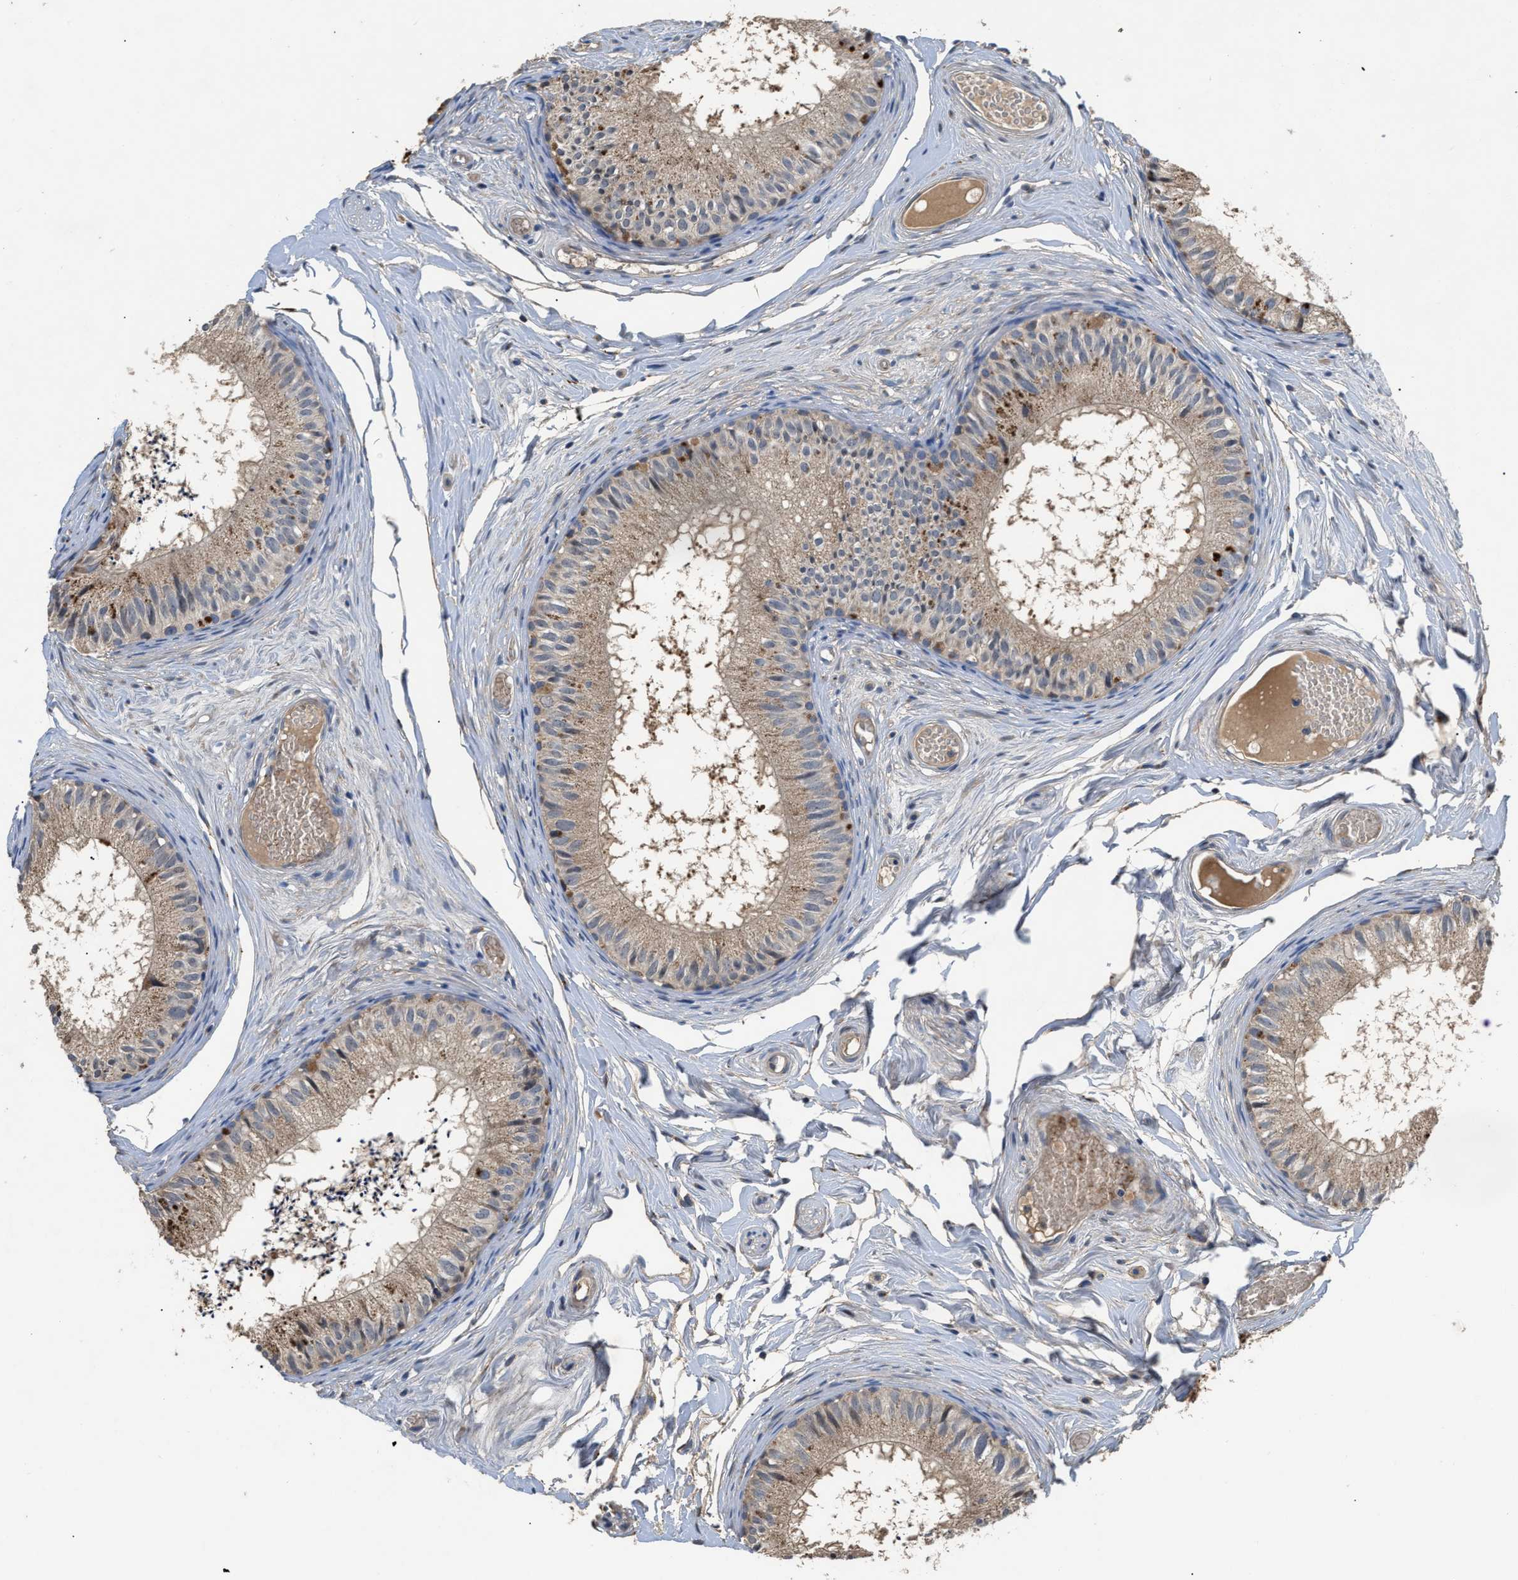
{"staining": {"intensity": "moderate", "quantity": ">75%", "location": "cytoplasmic/membranous"}, "tissue": "epididymis", "cell_type": "Glandular cells", "image_type": "normal", "snomed": [{"axis": "morphology", "description": "Normal tissue, NOS"}, {"axis": "topography", "description": "Epididymis"}], "caption": "A high-resolution histopathology image shows immunohistochemistry staining of normal epididymis, which shows moderate cytoplasmic/membranous staining in about >75% of glandular cells.", "gene": "SIK2", "patient": {"sex": "male", "age": 46}}